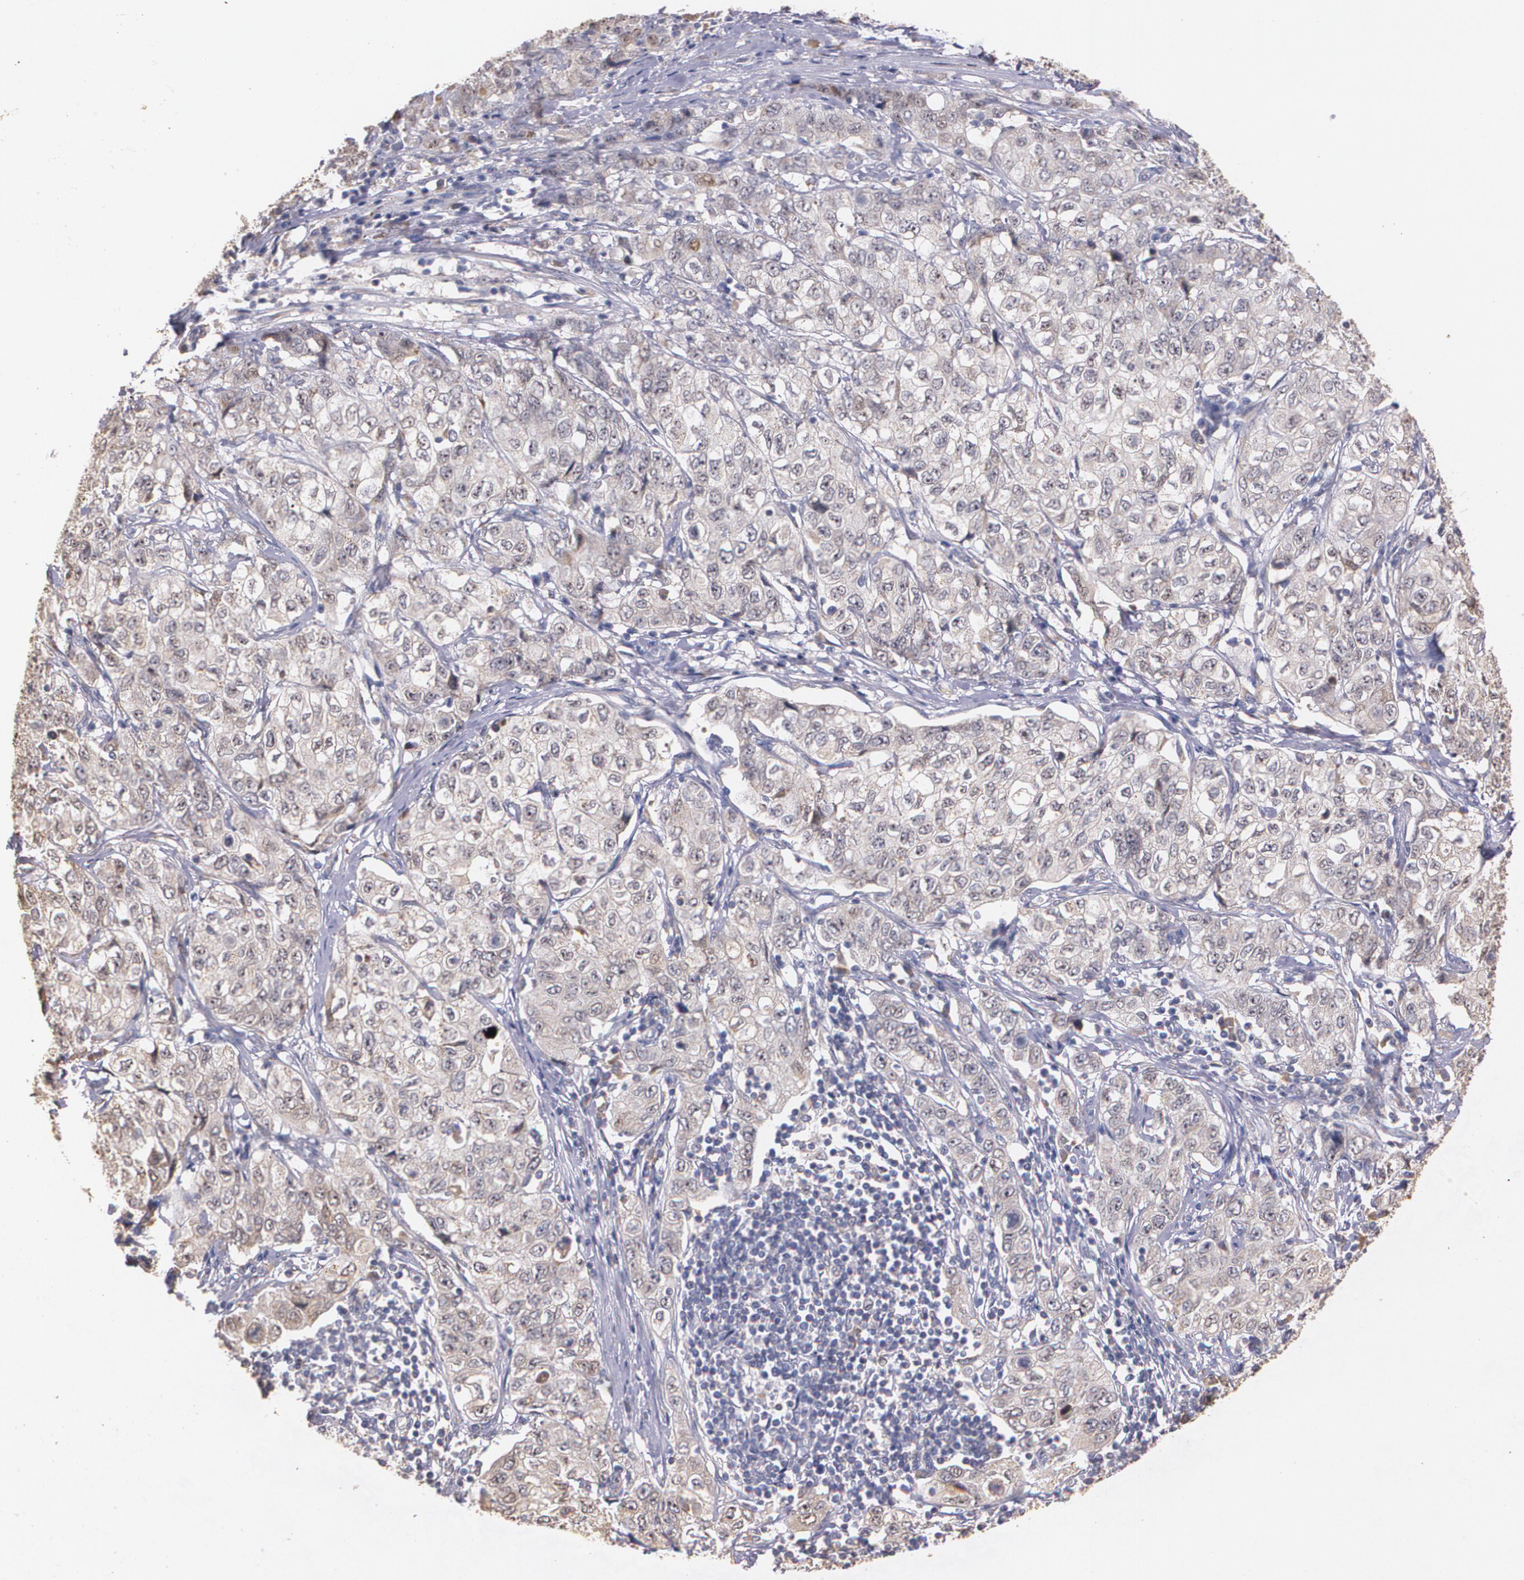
{"staining": {"intensity": "weak", "quantity": ">75%", "location": "cytoplasmic/membranous"}, "tissue": "stomach cancer", "cell_type": "Tumor cells", "image_type": "cancer", "snomed": [{"axis": "morphology", "description": "Adenocarcinoma, NOS"}, {"axis": "topography", "description": "Stomach"}], "caption": "Stomach adenocarcinoma stained with a protein marker exhibits weak staining in tumor cells.", "gene": "ATF3", "patient": {"sex": "male", "age": 48}}